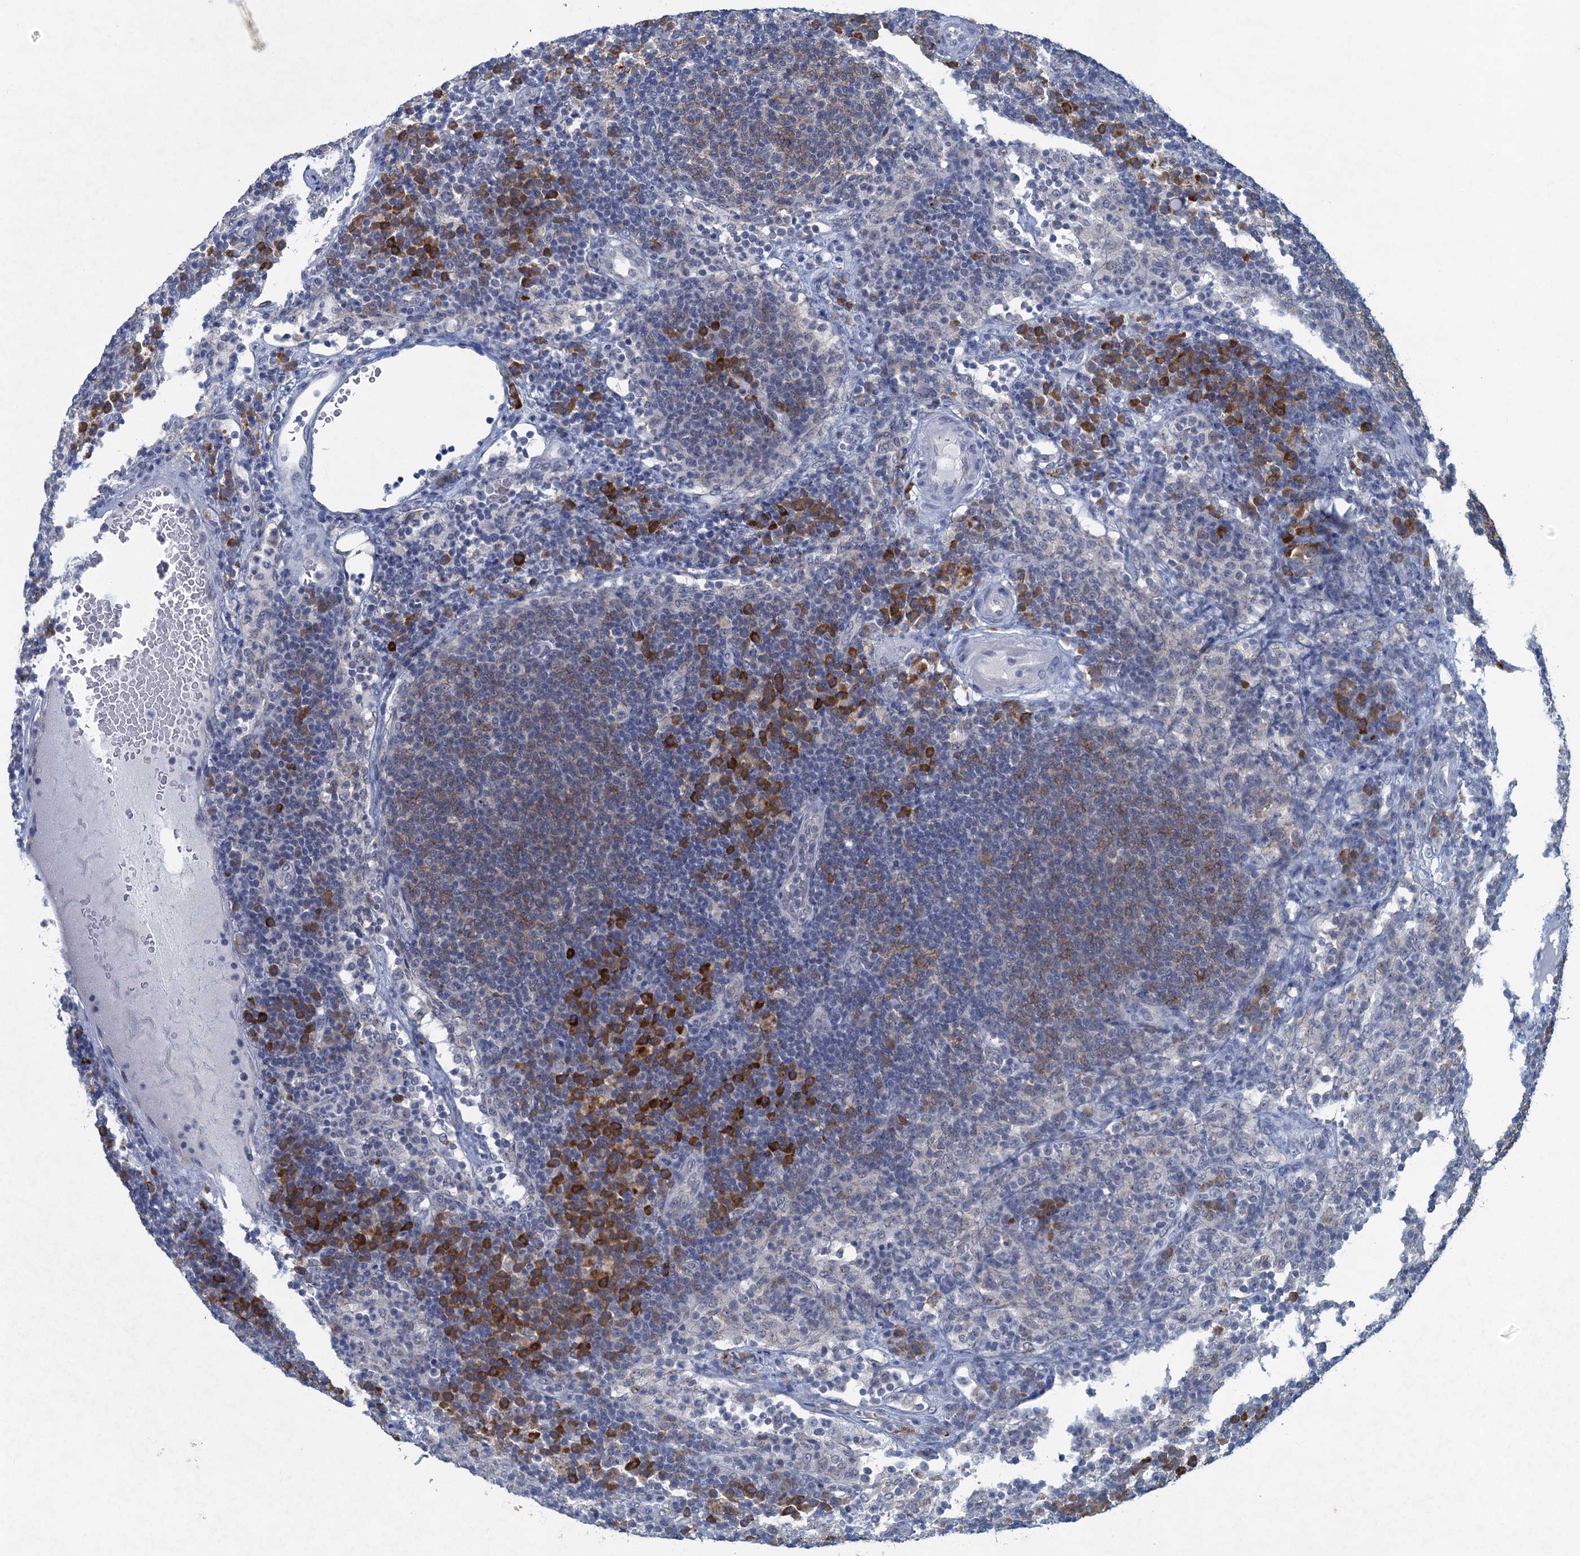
{"staining": {"intensity": "negative", "quantity": "none", "location": "none"}, "tissue": "lymph node", "cell_type": "Germinal center cells", "image_type": "normal", "snomed": [{"axis": "morphology", "description": "Normal tissue, NOS"}, {"axis": "topography", "description": "Lymph node"}], "caption": "The photomicrograph shows no staining of germinal center cells in normal lymph node.", "gene": "ENSG00000230707", "patient": {"sex": "female", "age": 70}}